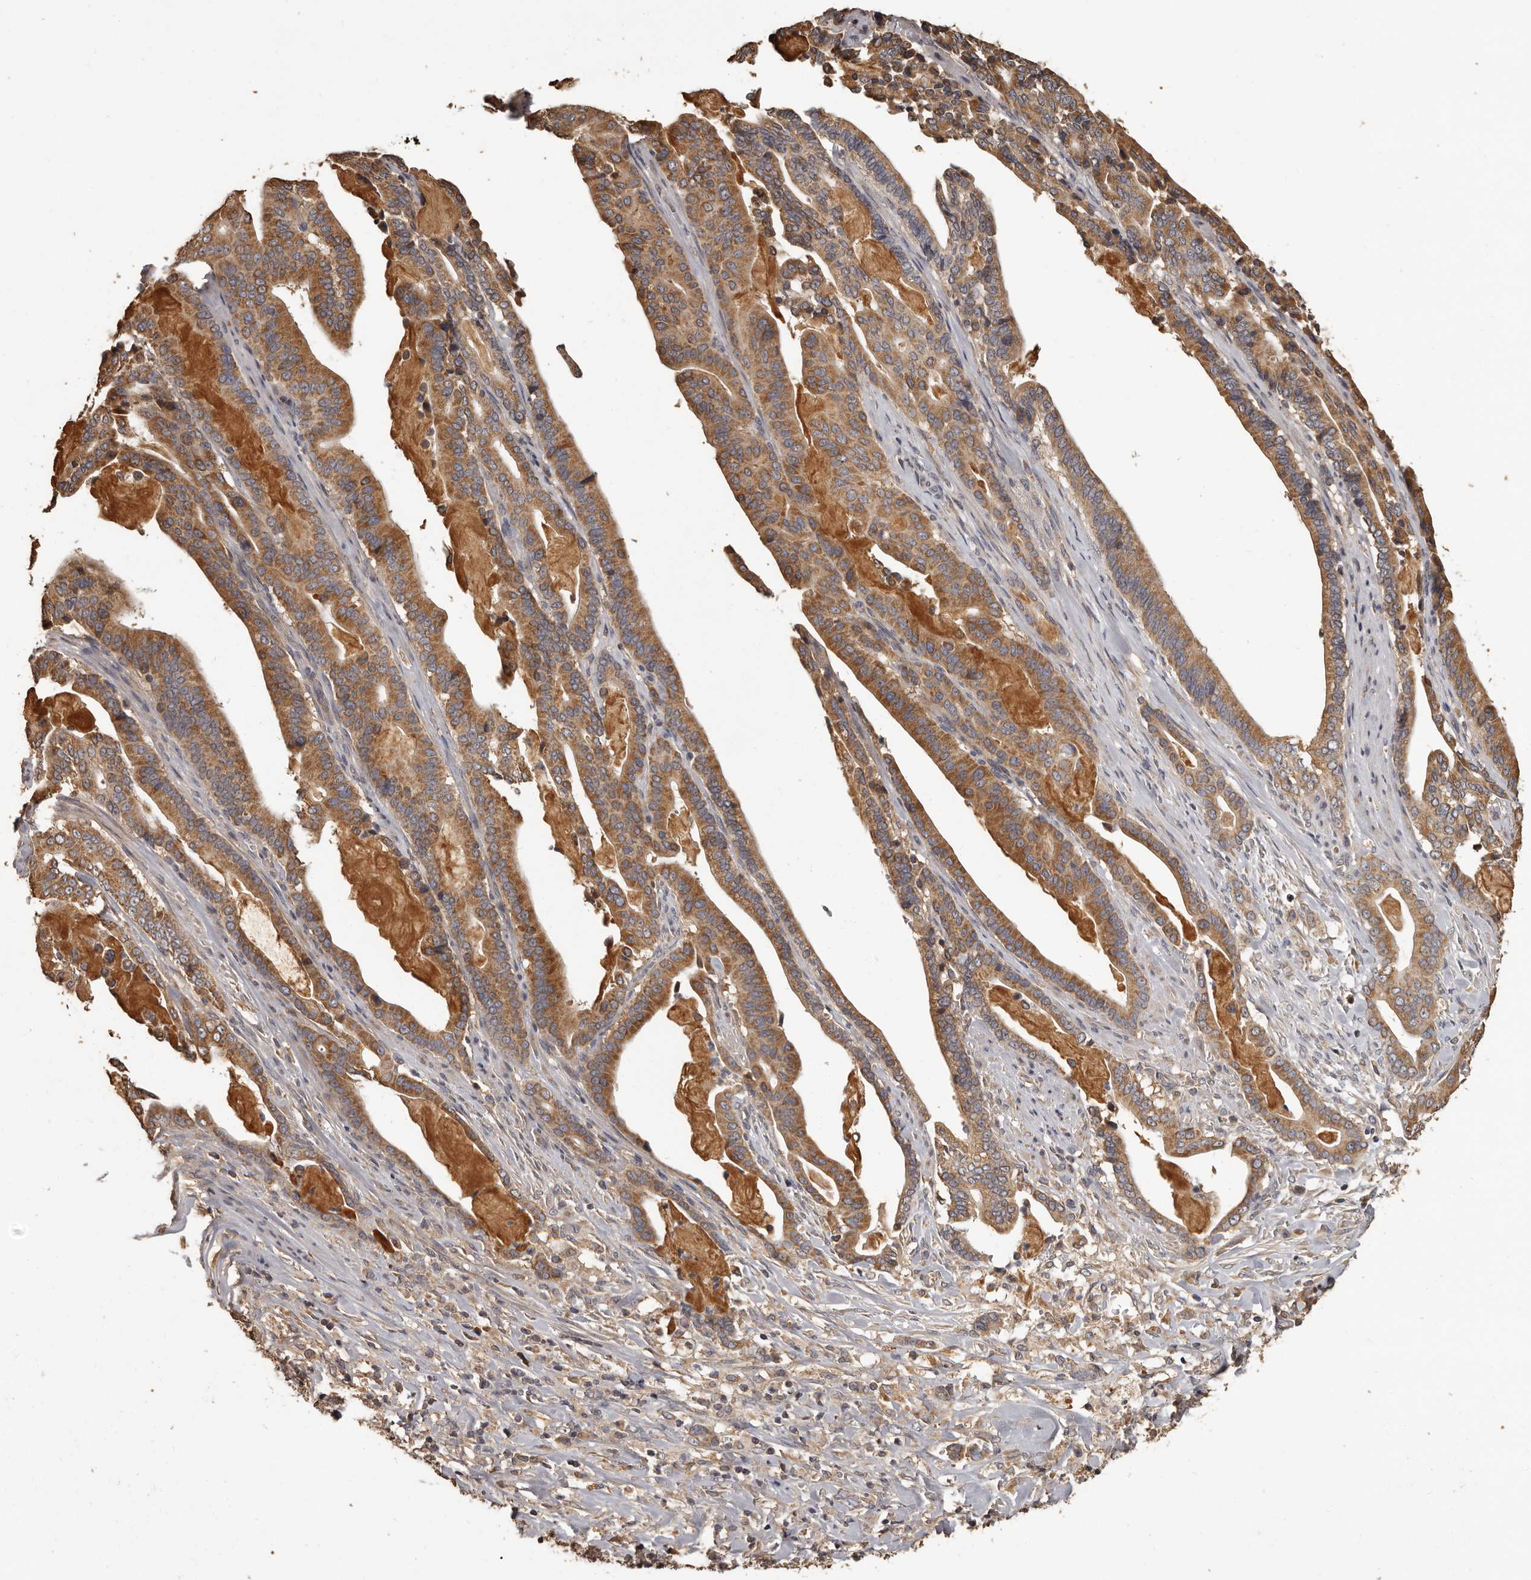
{"staining": {"intensity": "moderate", "quantity": ">75%", "location": "cytoplasmic/membranous"}, "tissue": "pancreatic cancer", "cell_type": "Tumor cells", "image_type": "cancer", "snomed": [{"axis": "morphology", "description": "Adenocarcinoma, NOS"}, {"axis": "topography", "description": "Pancreas"}], "caption": "Pancreatic cancer tissue exhibits moderate cytoplasmic/membranous positivity in approximately >75% of tumor cells", "gene": "MGAT5", "patient": {"sex": "male", "age": 63}}